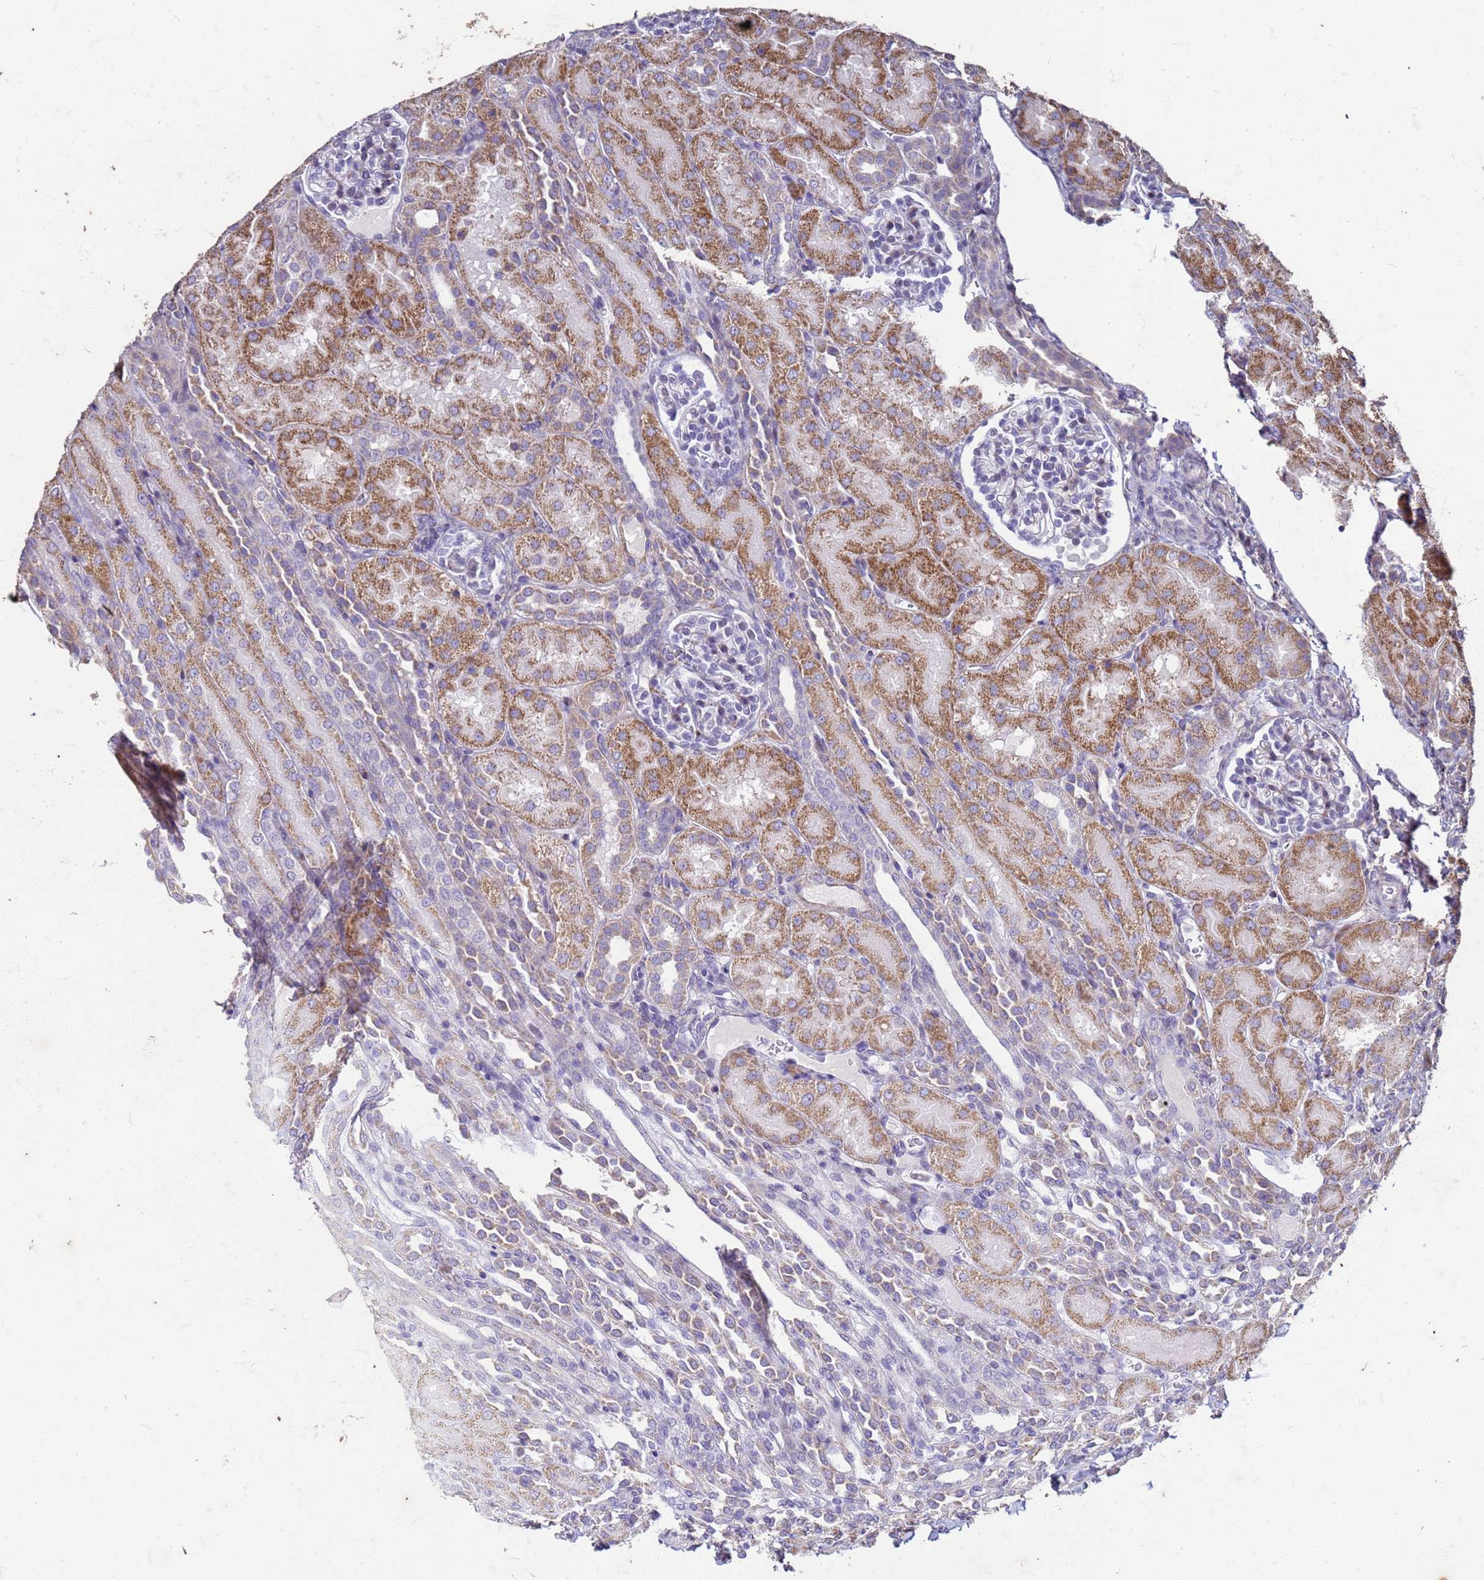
{"staining": {"intensity": "negative", "quantity": "none", "location": "none"}, "tissue": "kidney", "cell_type": "Cells in glomeruli", "image_type": "normal", "snomed": [{"axis": "morphology", "description": "Normal tissue, NOS"}, {"axis": "topography", "description": "Kidney"}], "caption": "This histopathology image is of unremarkable kidney stained with immunohistochemistry (IHC) to label a protein in brown with the nuclei are counter-stained blue. There is no staining in cells in glomeruli. Nuclei are stained in blue.", "gene": "SLC25A15", "patient": {"sex": "male", "age": 1}}